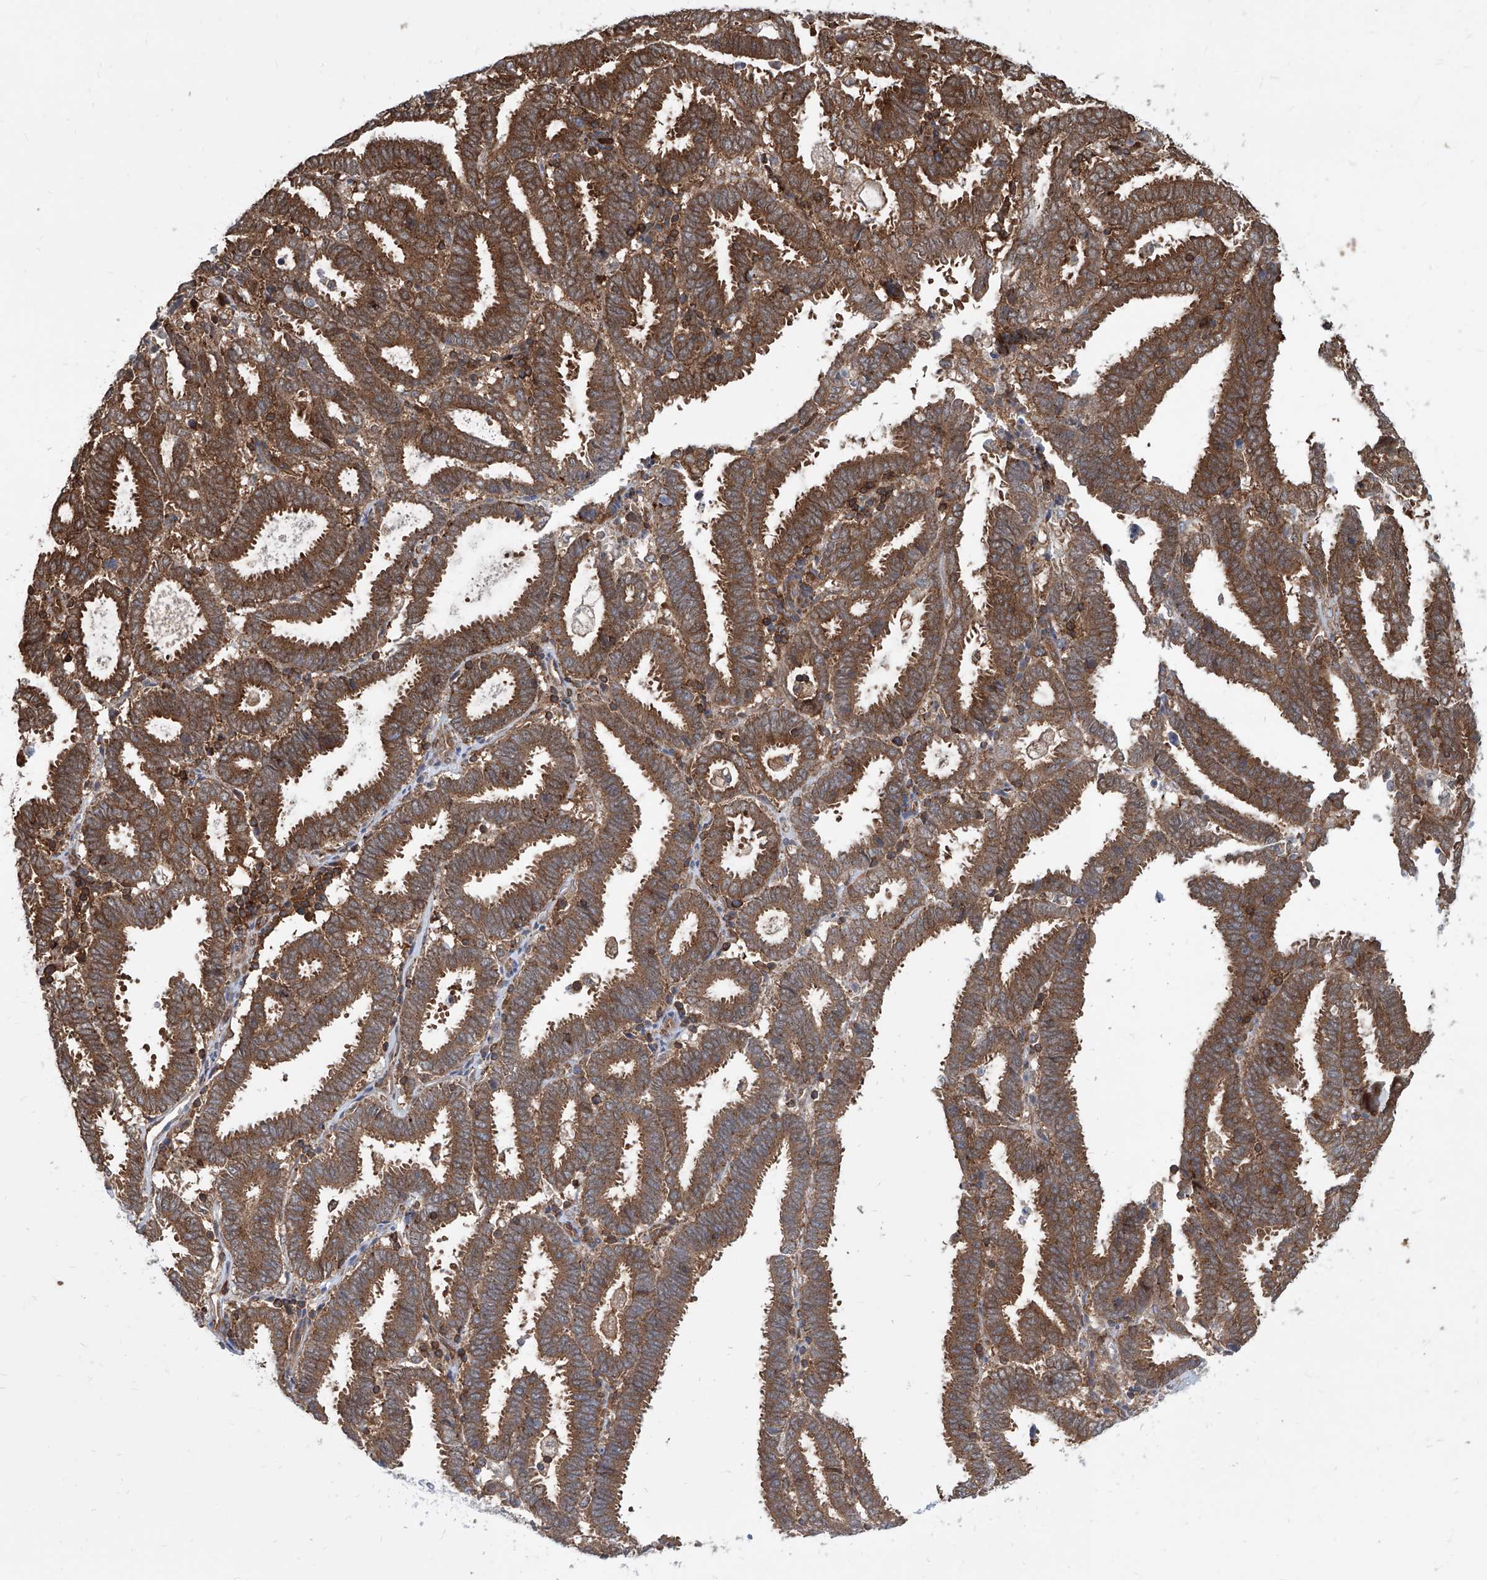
{"staining": {"intensity": "strong", "quantity": ">75%", "location": "cytoplasmic/membranous"}, "tissue": "endometrial cancer", "cell_type": "Tumor cells", "image_type": "cancer", "snomed": [{"axis": "morphology", "description": "Adenocarcinoma, NOS"}, {"axis": "topography", "description": "Uterus"}], "caption": "A high-resolution micrograph shows immunohistochemistry (IHC) staining of adenocarcinoma (endometrial), which exhibits strong cytoplasmic/membranous staining in approximately >75% of tumor cells.", "gene": "MAGED2", "patient": {"sex": "female", "age": 83}}